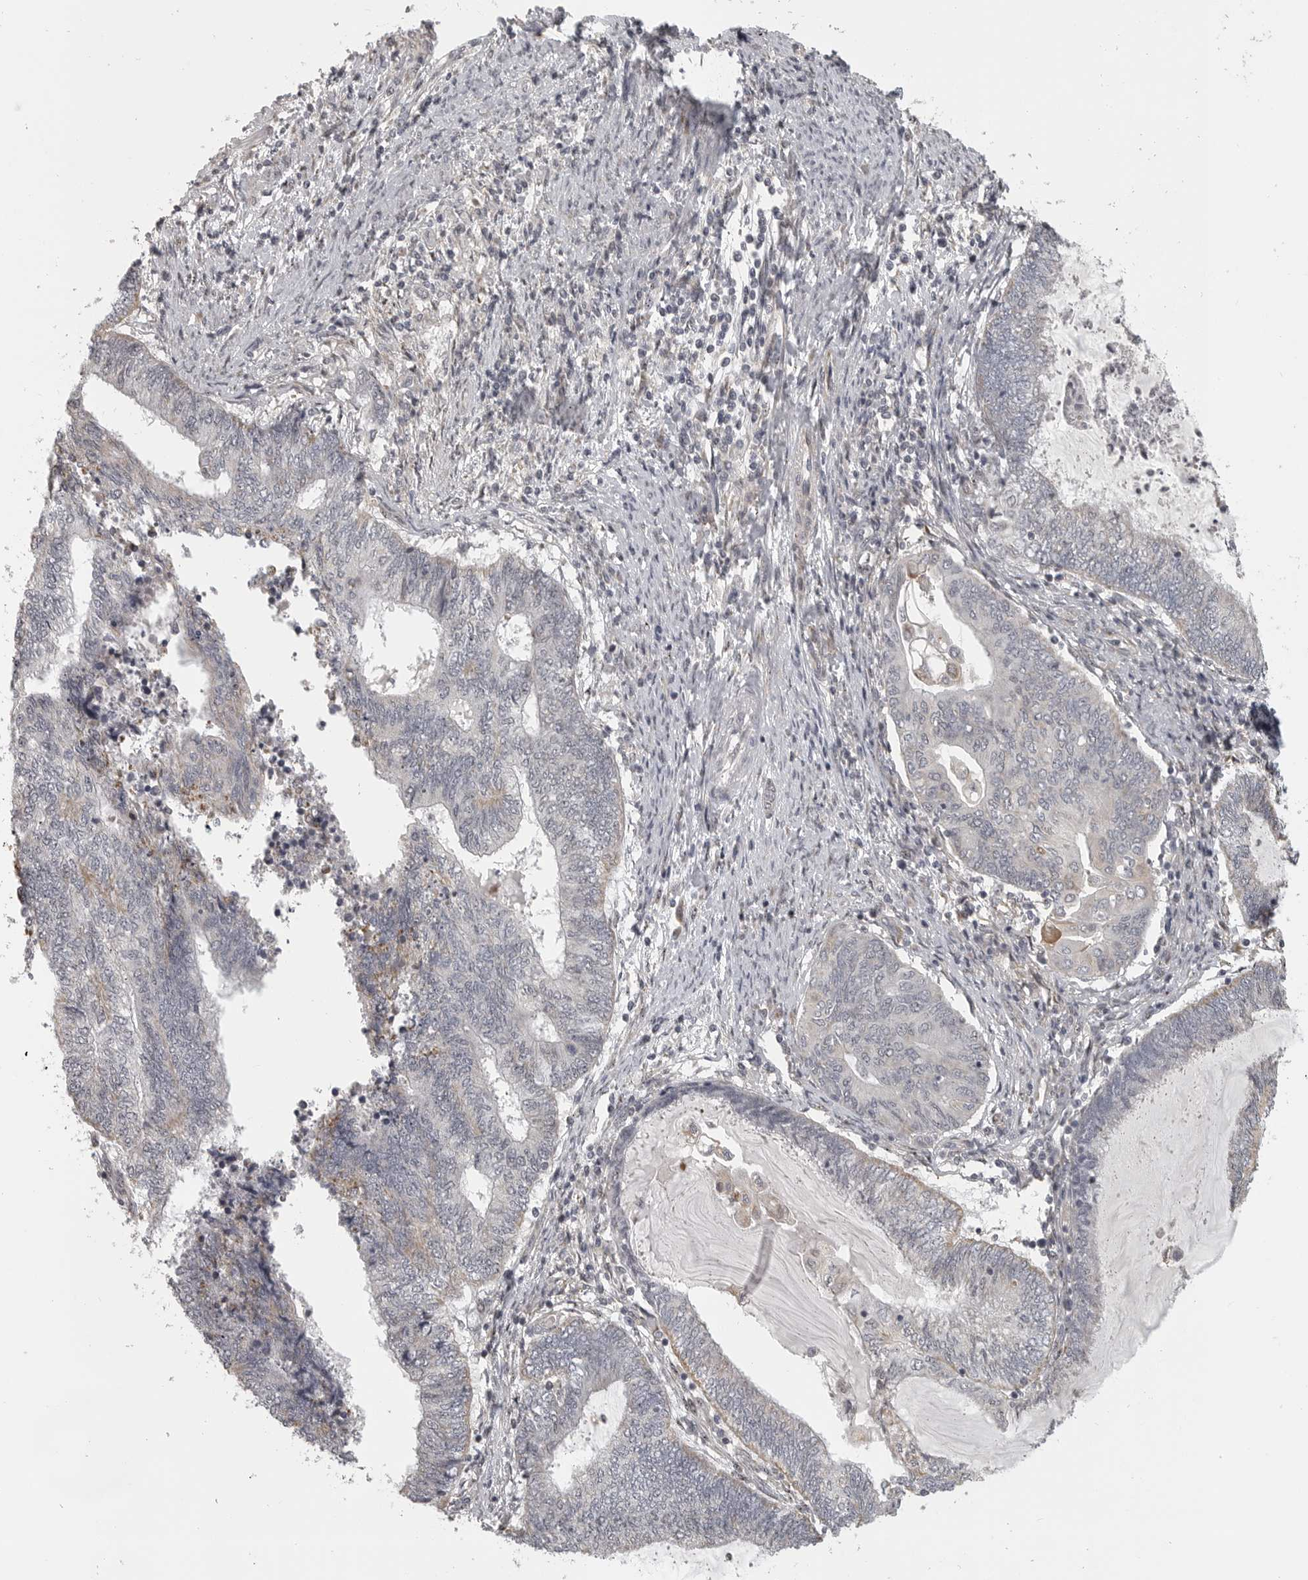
{"staining": {"intensity": "weak", "quantity": "<25%", "location": "cytoplasmic/membranous"}, "tissue": "endometrial cancer", "cell_type": "Tumor cells", "image_type": "cancer", "snomed": [{"axis": "morphology", "description": "Adenocarcinoma, NOS"}, {"axis": "topography", "description": "Uterus"}, {"axis": "topography", "description": "Endometrium"}], "caption": "DAB (3,3'-diaminobenzidine) immunohistochemical staining of adenocarcinoma (endometrial) reveals no significant positivity in tumor cells. (Brightfield microscopy of DAB IHC at high magnification).", "gene": "POLE2", "patient": {"sex": "female", "age": 70}}